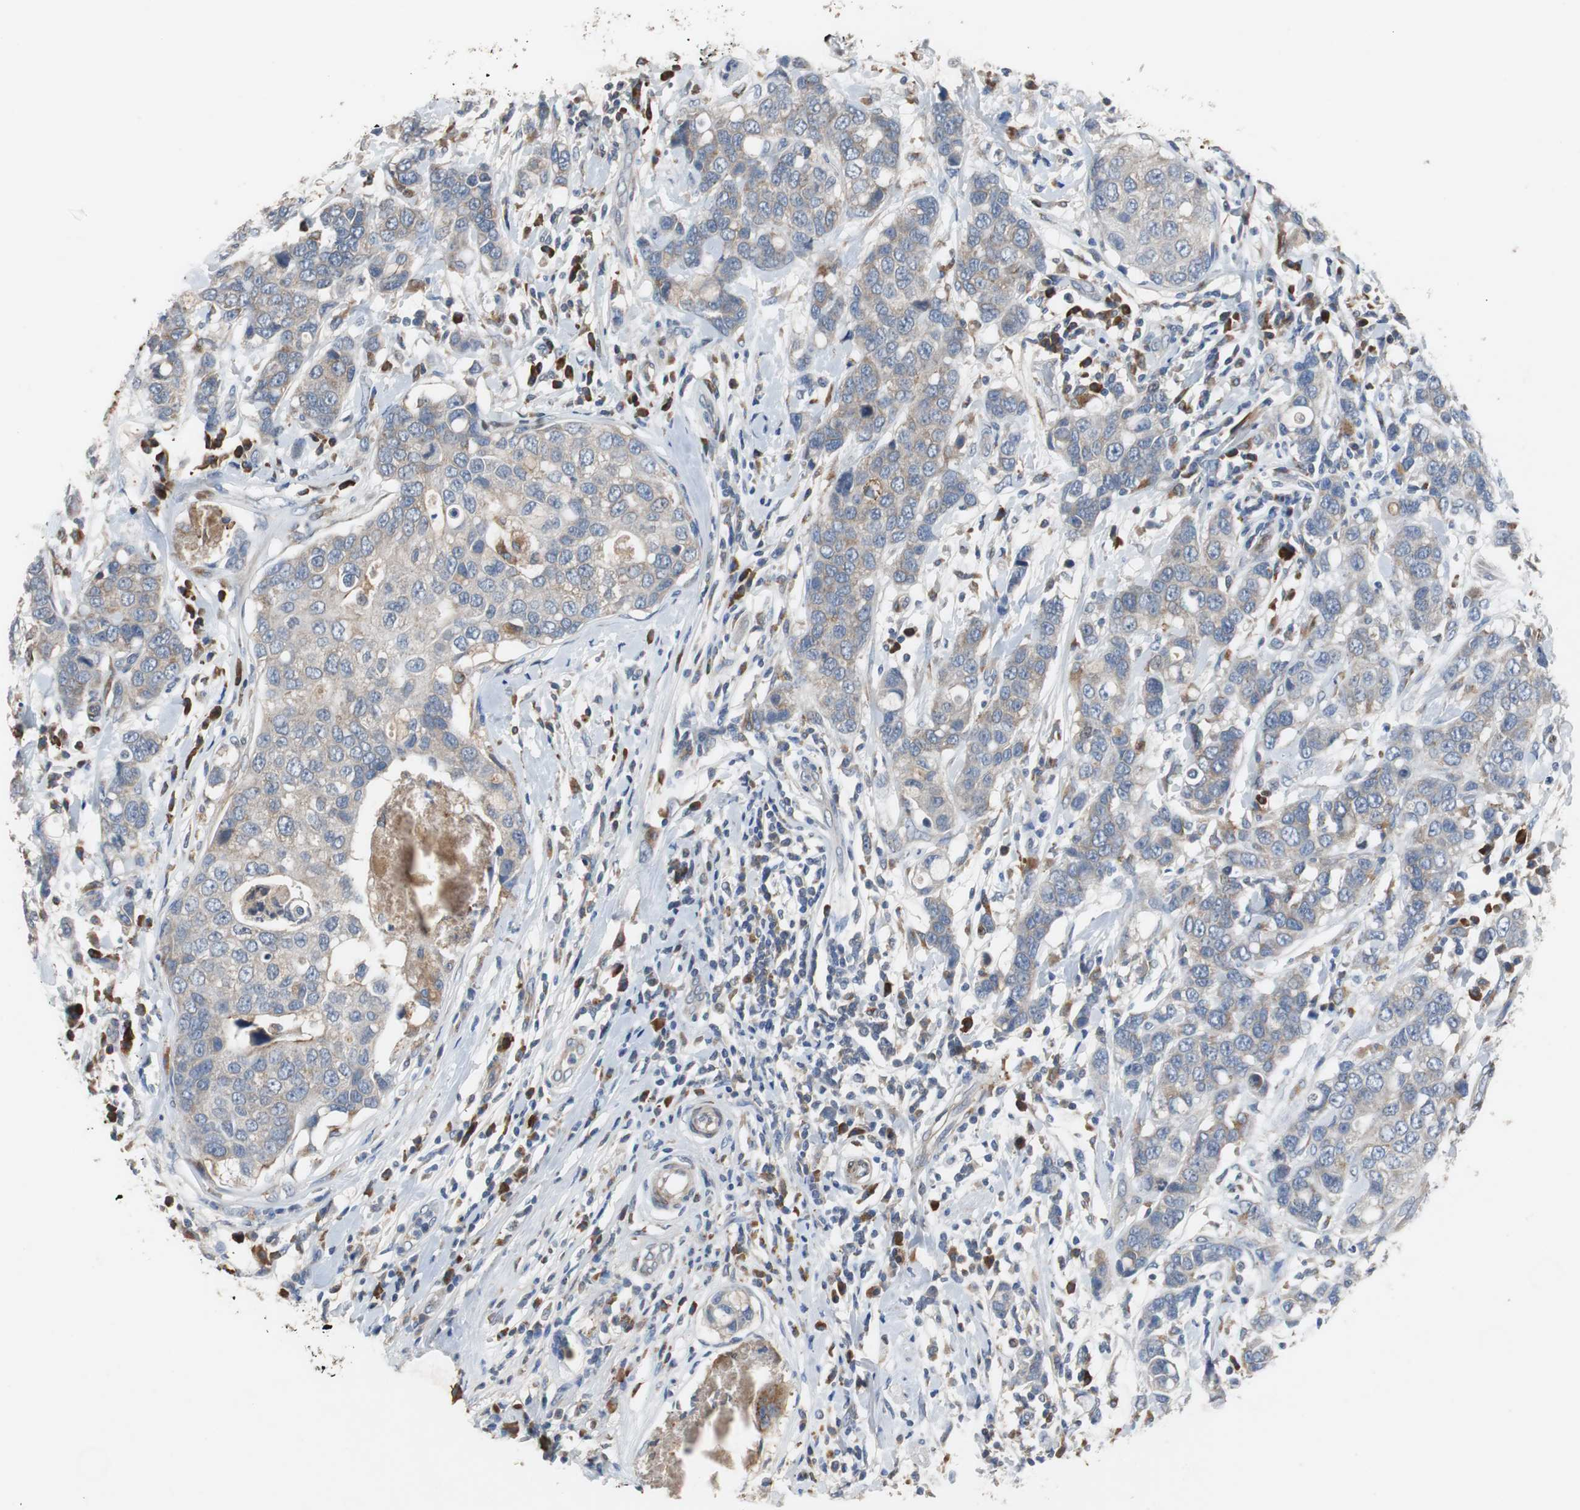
{"staining": {"intensity": "moderate", "quantity": ">75%", "location": "cytoplasmic/membranous"}, "tissue": "breast cancer", "cell_type": "Tumor cells", "image_type": "cancer", "snomed": [{"axis": "morphology", "description": "Duct carcinoma"}, {"axis": "topography", "description": "Breast"}], "caption": "Immunohistochemical staining of breast intraductal carcinoma demonstrates medium levels of moderate cytoplasmic/membranous staining in about >75% of tumor cells. The staining was performed using DAB (3,3'-diaminobenzidine), with brown indicating positive protein expression. Nuclei are stained blue with hematoxylin.", "gene": "SORT1", "patient": {"sex": "female", "age": 27}}